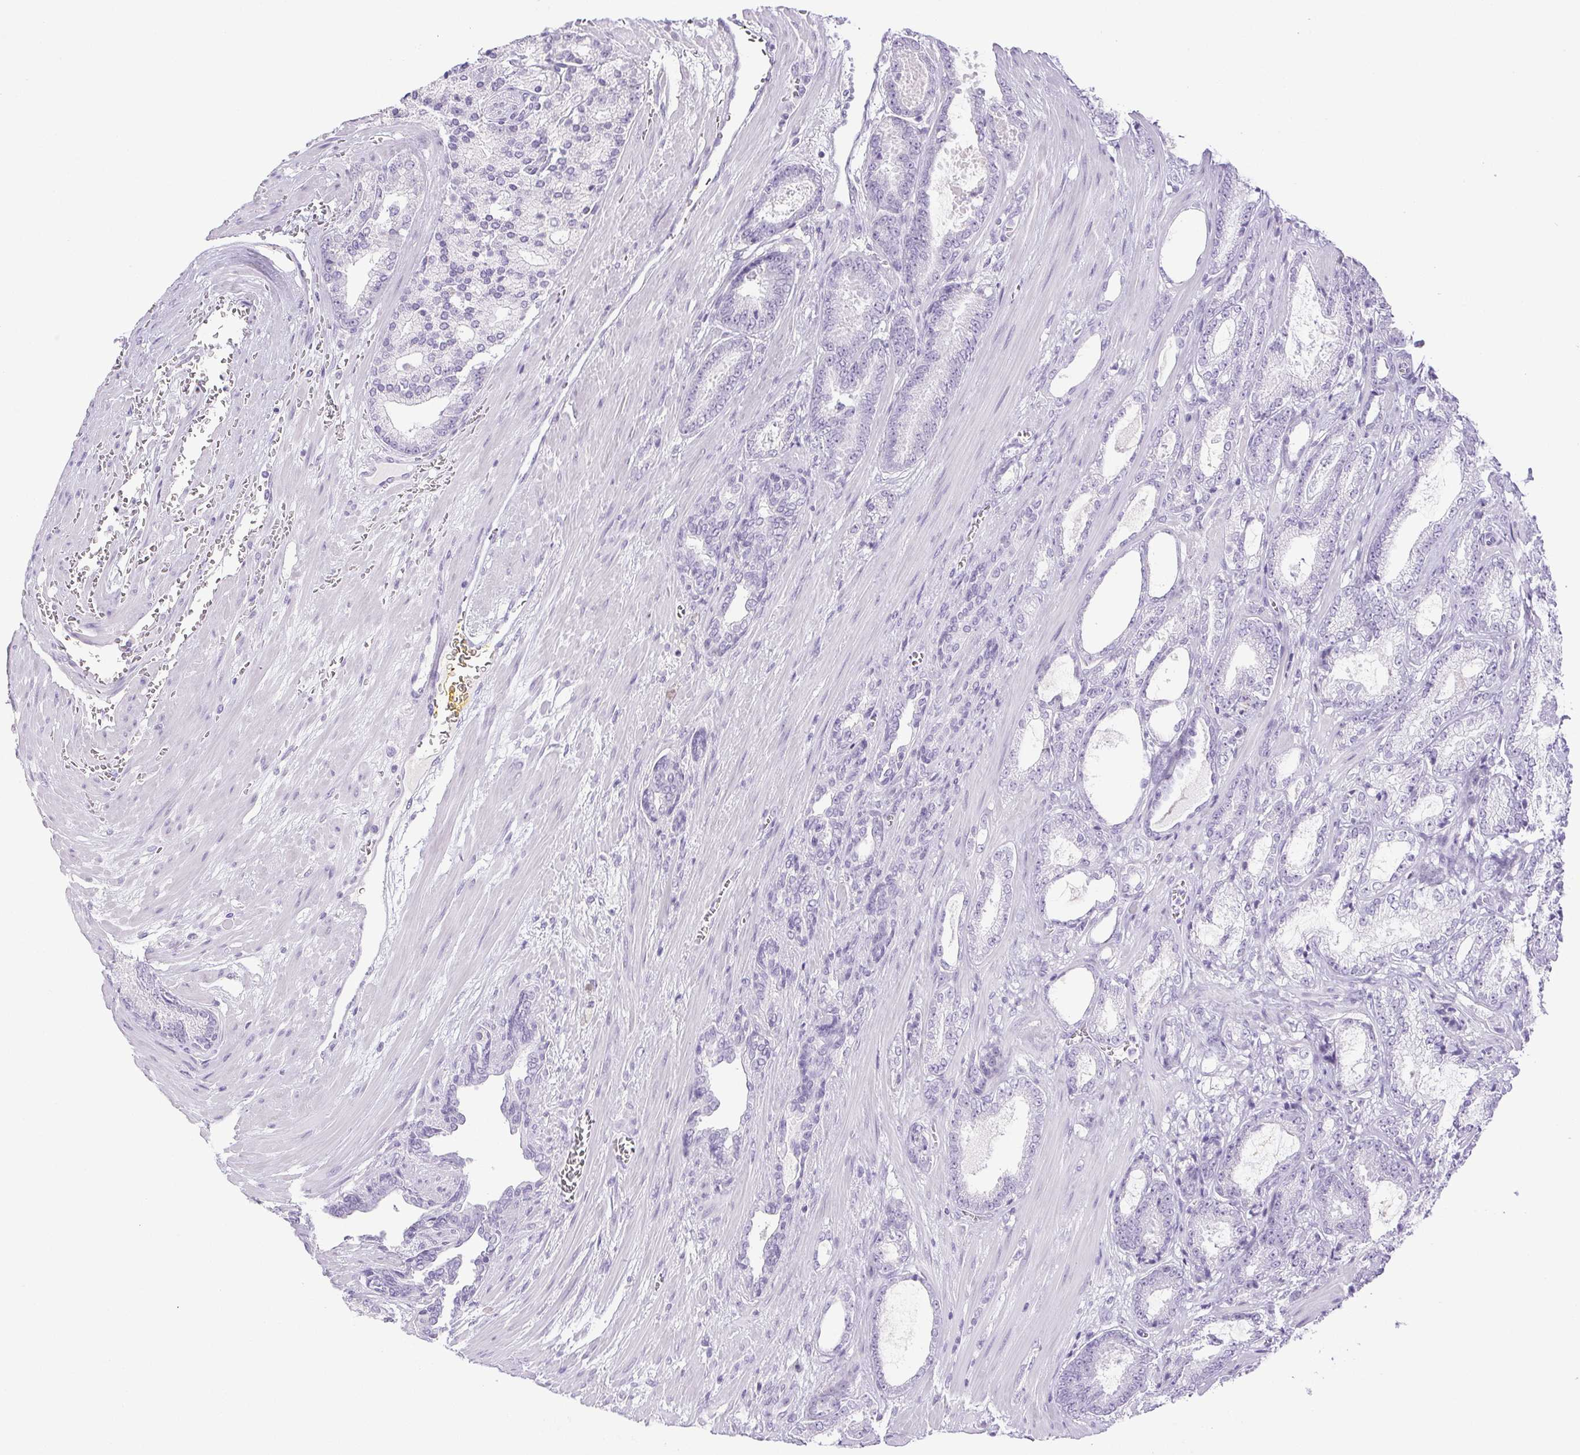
{"staining": {"intensity": "negative", "quantity": "none", "location": "none"}, "tissue": "prostate cancer", "cell_type": "Tumor cells", "image_type": "cancer", "snomed": [{"axis": "morphology", "description": "Adenocarcinoma, High grade"}, {"axis": "topography", "description": "Prostate"}], "caption": "Human prostate cancer (high-grade adenocarcinoma) stained for a protein using immunohistochemistry exhibits no positivity in tumor cells.", "gene": "HLA-G", "patient": {"sex": "male", "age": 64}}